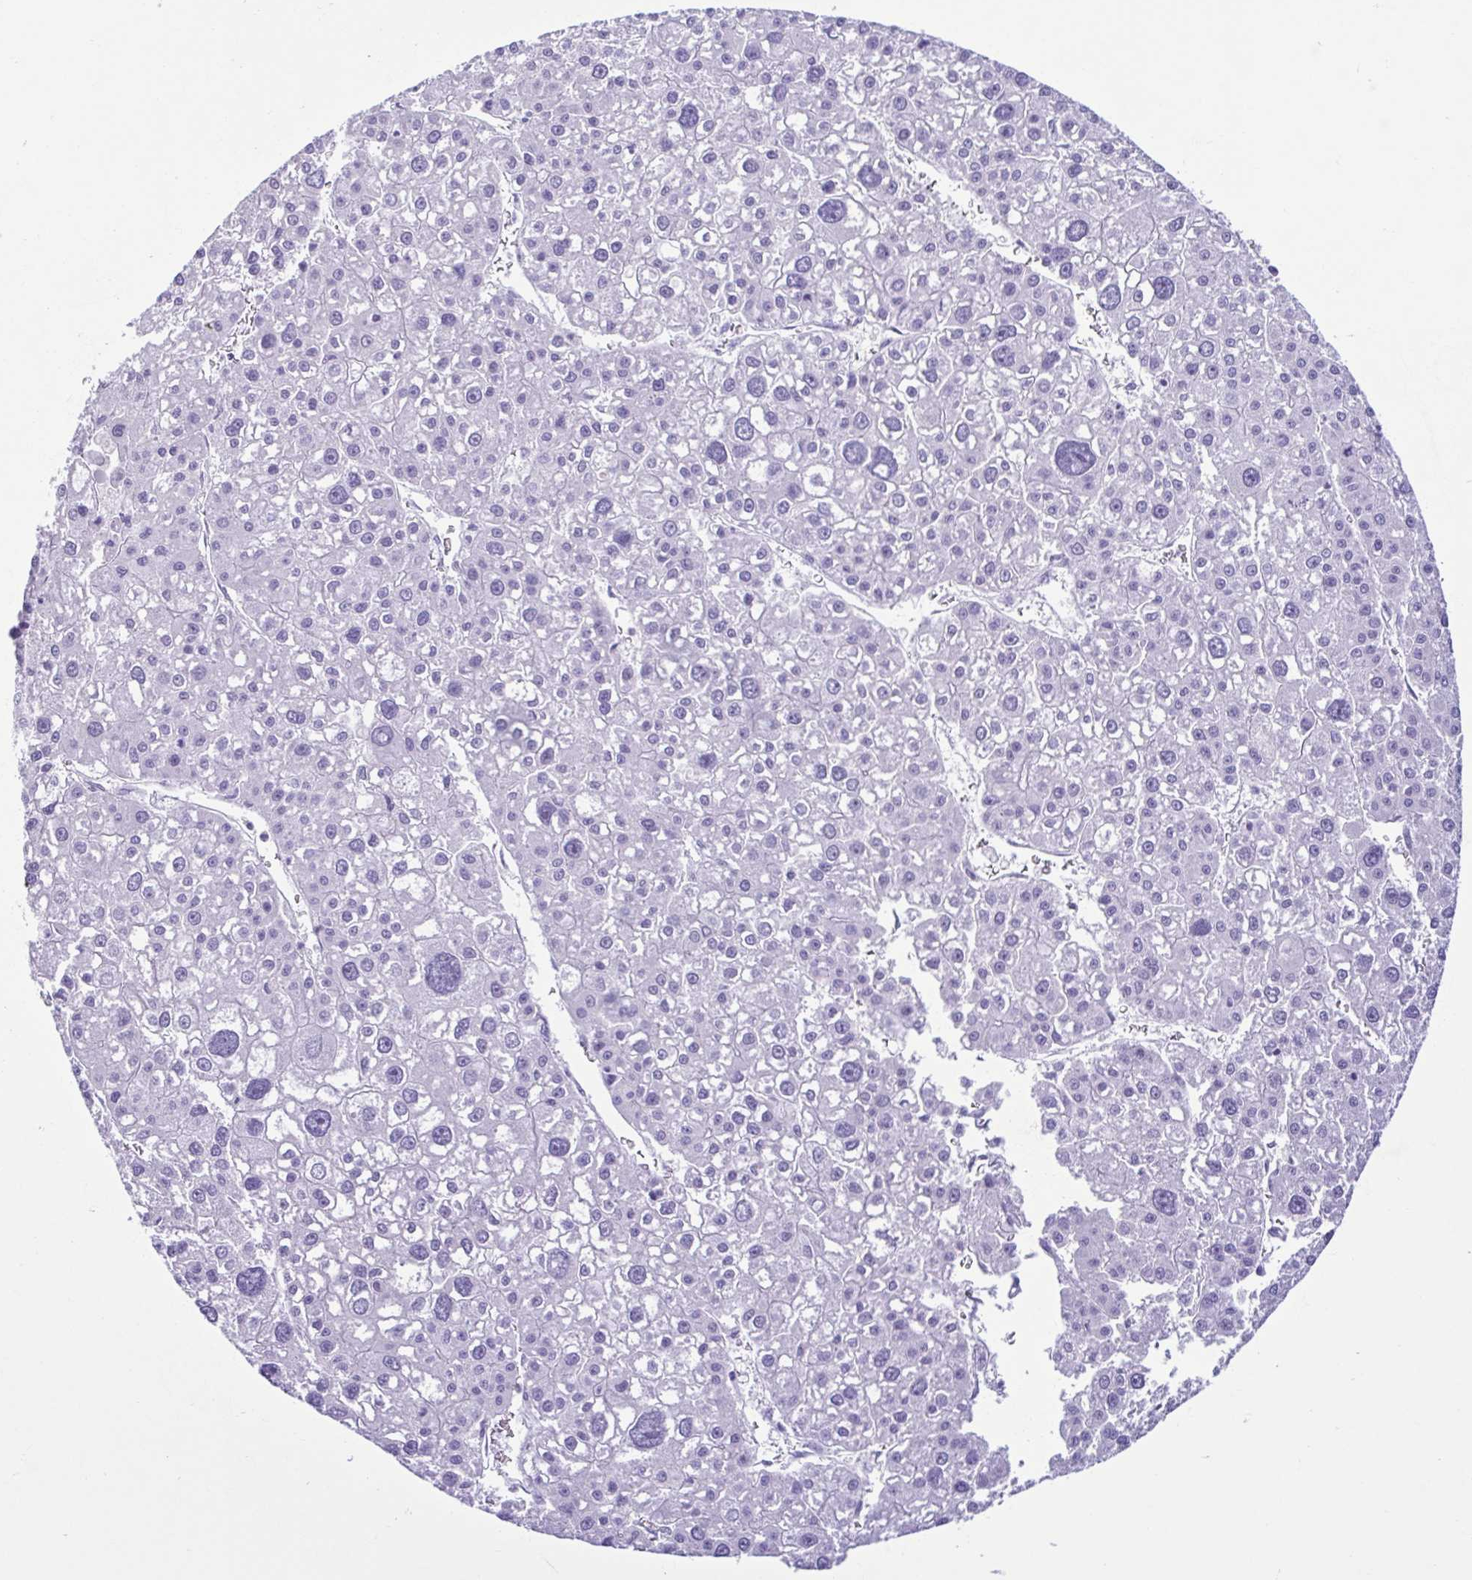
{"staining": {"intensity": "negative", "quantity": "none", "location": "none"}, "tissue": "liver cancer", "cell_type": "Tumor cells", "image_type": "cancer", "snomed": [{"axis": "morphology", "description": "Carcinoma, Hepatocellular, NOS"}, {"axis": "topography", "description": "Liver"}], "caption": "Protein analysis of hepatocellular carcinoma (liver) exhibits no significant staining in tumor cells.", "gene": "CBY2", "patient": {"sex": "male", "age": 73}}